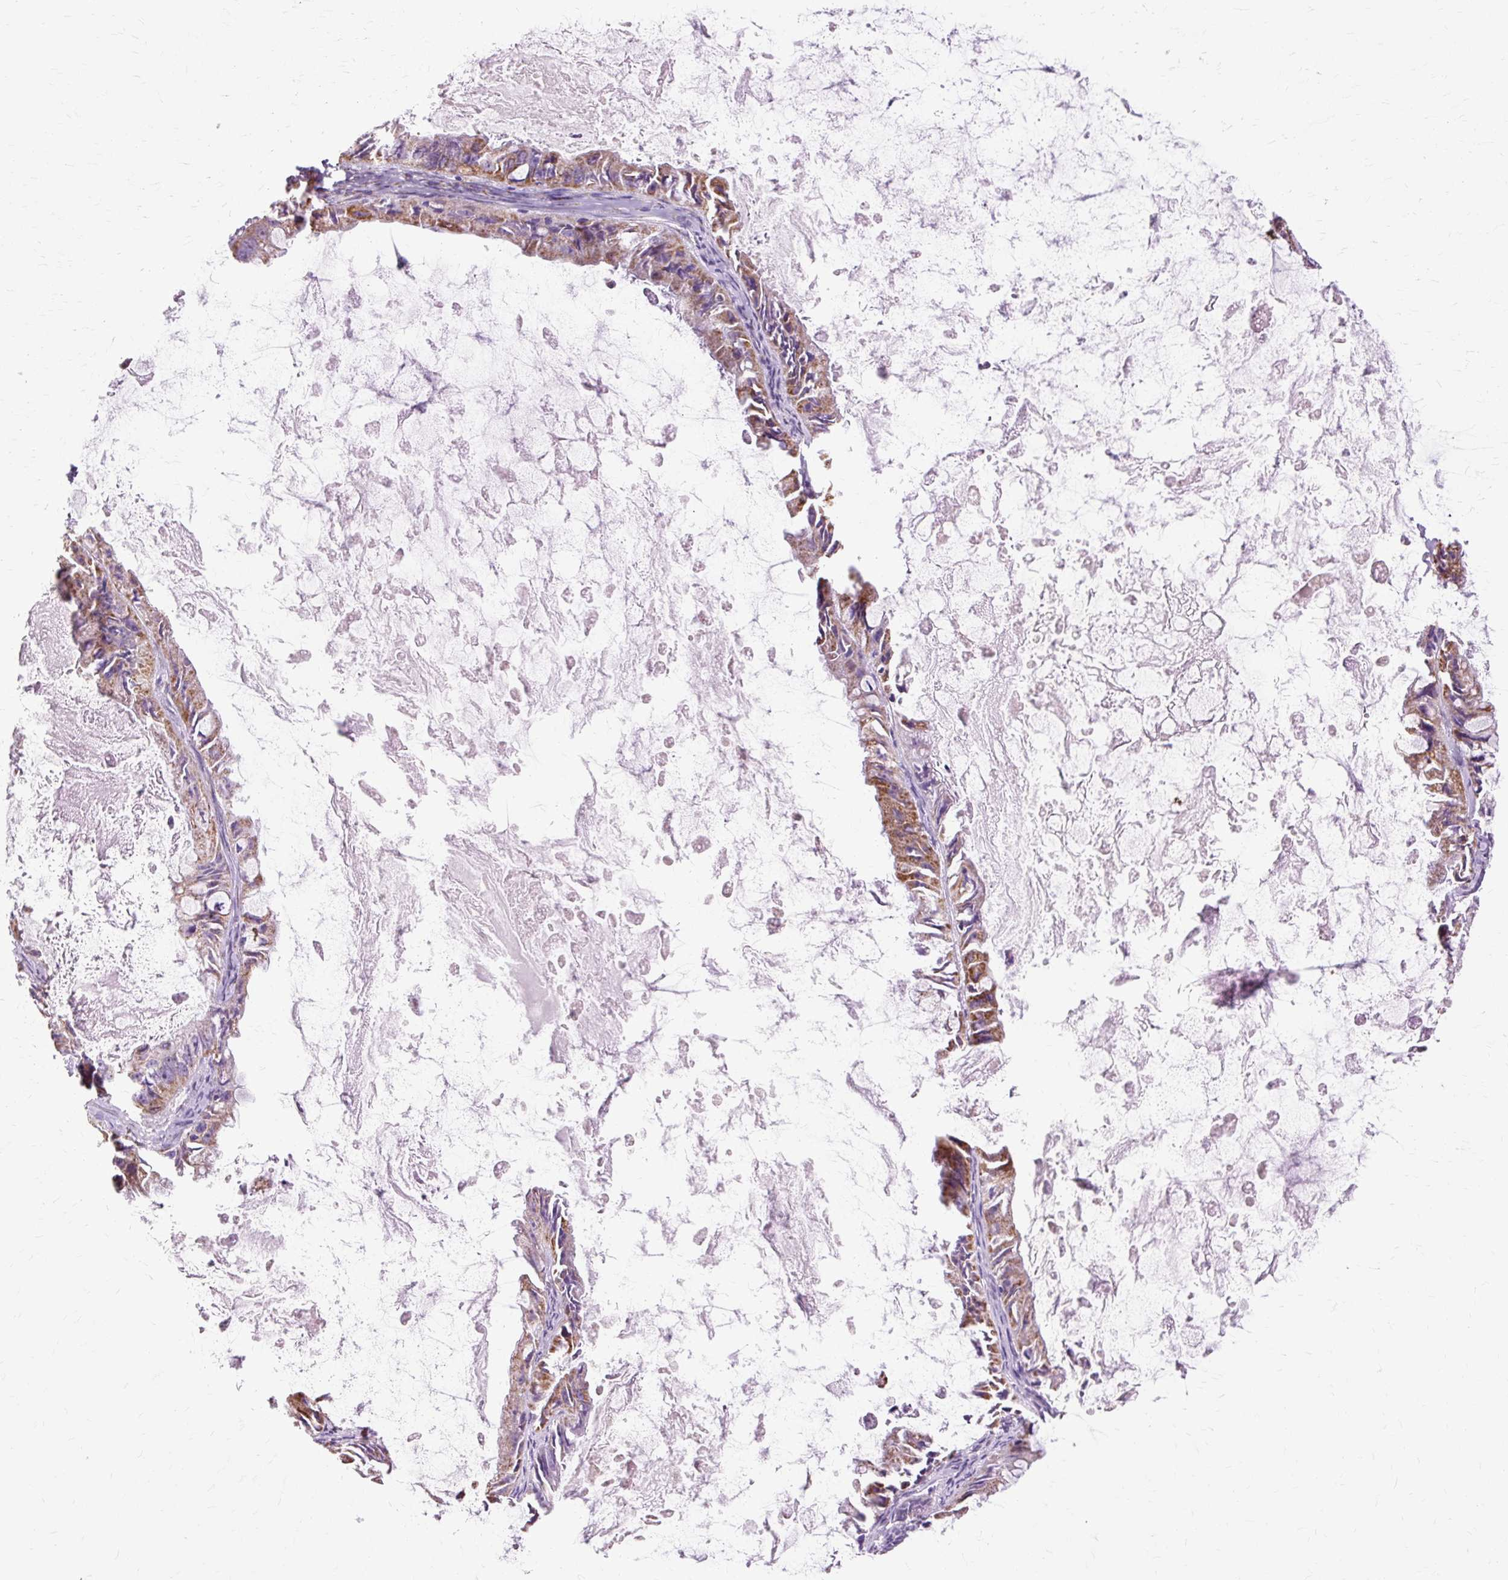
{"staining": {"intensity": "moderate", "quantity": ">75%", "location": "cytoplasmic/membranous"}, "tissue": "ovarian cancer", "cell_type": "Tumor cells", "image_type": "cancer", "snomed": [{"axis": "morphology", "description": "Cystadenocarcinoma, mucinous, NOS"}, {"axis": "topography", "description": "Ovary"}], "caption": "A brown stain shows moderate cytoplasmic/membranous expression of a protein in ovarian mucinous cystadenocarcinoma tumor cells. (brown staining indicates protein expression, while blue staining denotes nuclei).", "gene": "DLAT", "patient": {"sex": "female", "age": 61}}